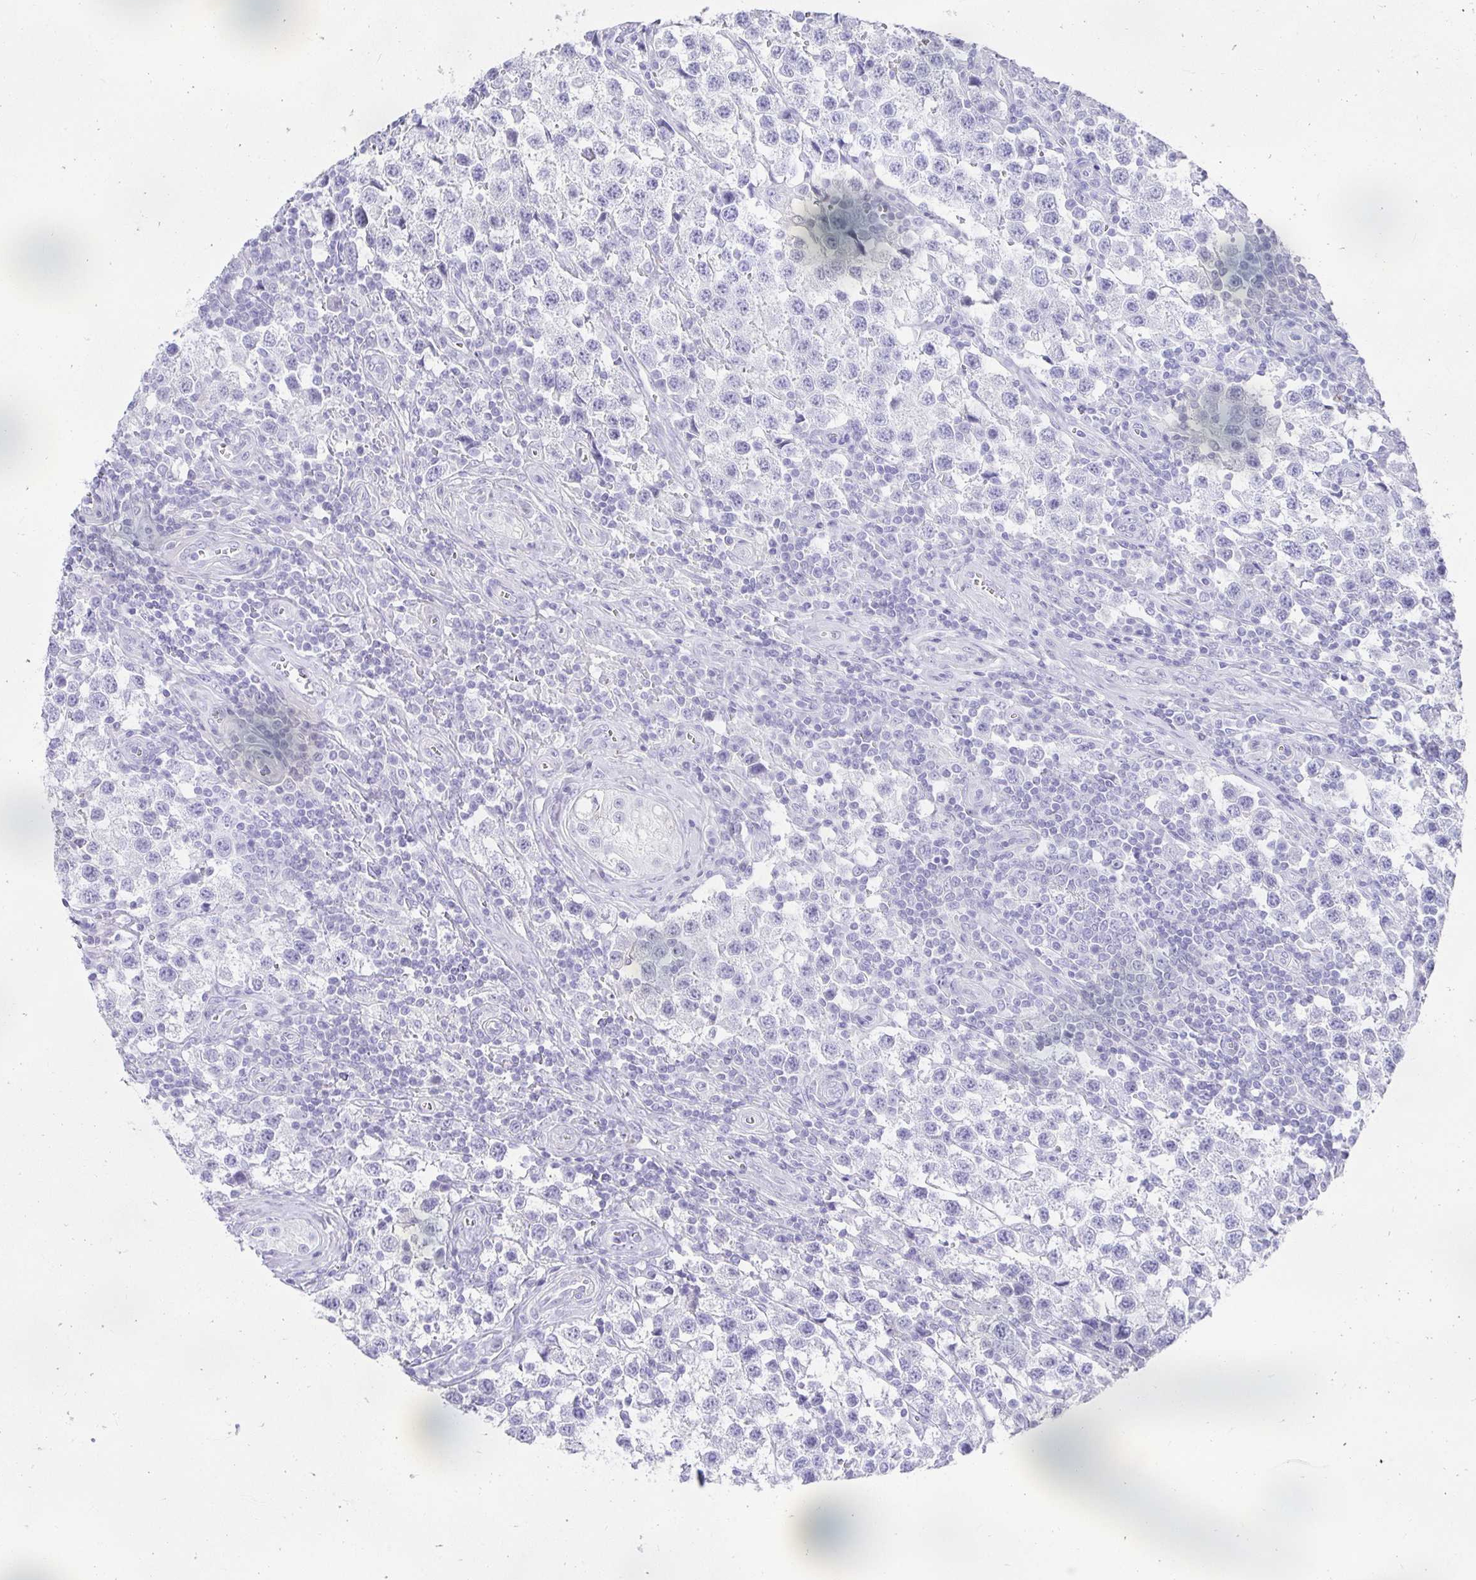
{"staining": {"intensity": "negative", "quantity": "none", "location": "none"}, "tissue": "testis cancer", "cell_type": "Tumor cells", "image_type": "cancer", "snomed": [{"axis": "morphology", "description": "Seminoma, NOS"}, {"axis": "topography", "description": "Testis"}], "caption": "Micrograph shows no significant protein staining in tumor cells of seminoma (testis).", "gene": "CHAT", "patient": {"sex": "male", "age": 34}}